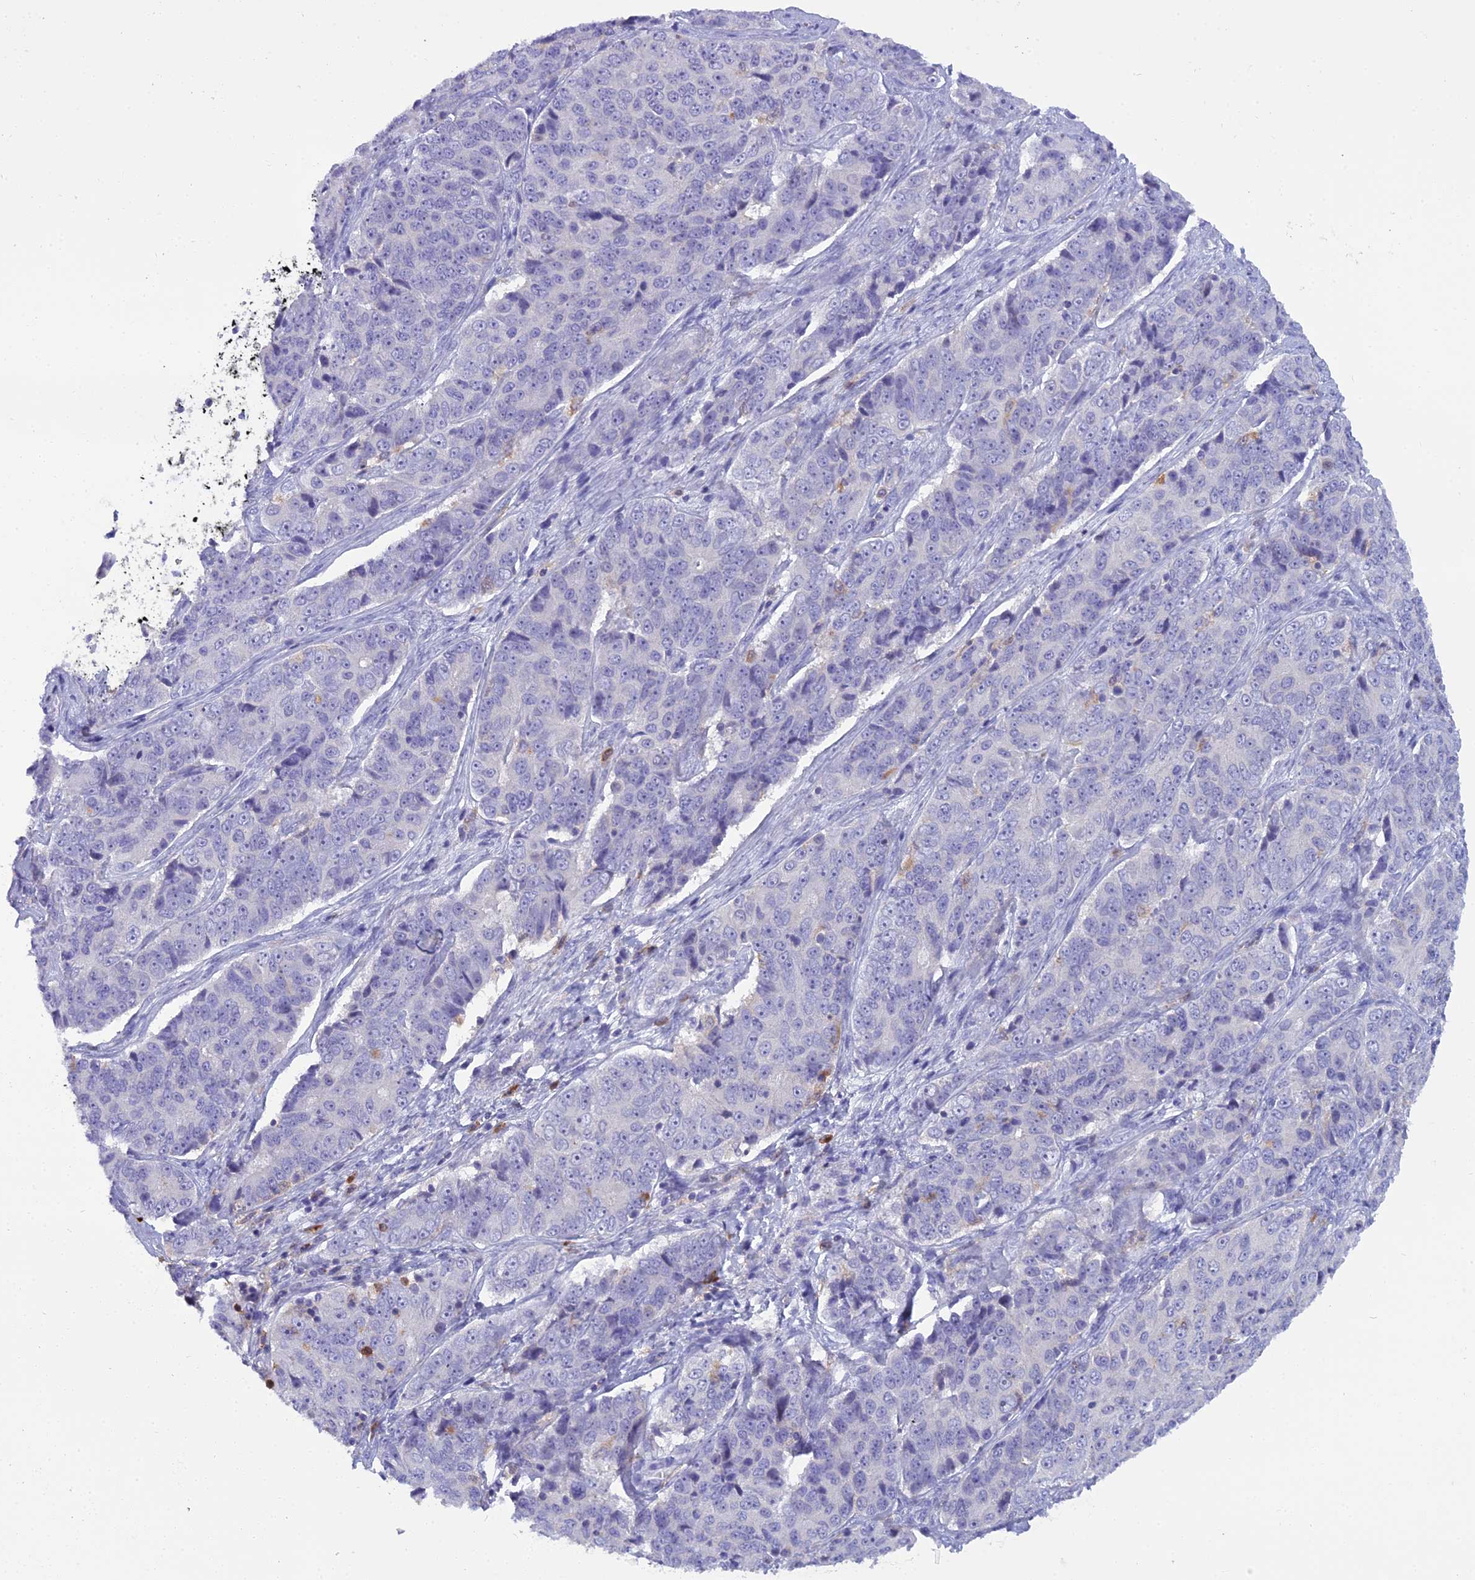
{"staining": {"intensity": "negative", "quantity": "none", "location": "none"}, "tissue": "ovarian cancer", "cell_type": "Tumor cells", "image_type": "cancer", "snomed": [{"axis": "morphology", "description": "Carcinoma, endometroid"}, {"axis": "topography", "description": "Ovary"}], "caption": "Tumor cells are negative for brown protein staining in ovarian endometroid carcinoma. (DAB (3,3'-diaminobenzidine) immunohistochemistry (IHC), high magnification).", "gene": "BLNK", "patient": {"sex": "female", "age": 51}}